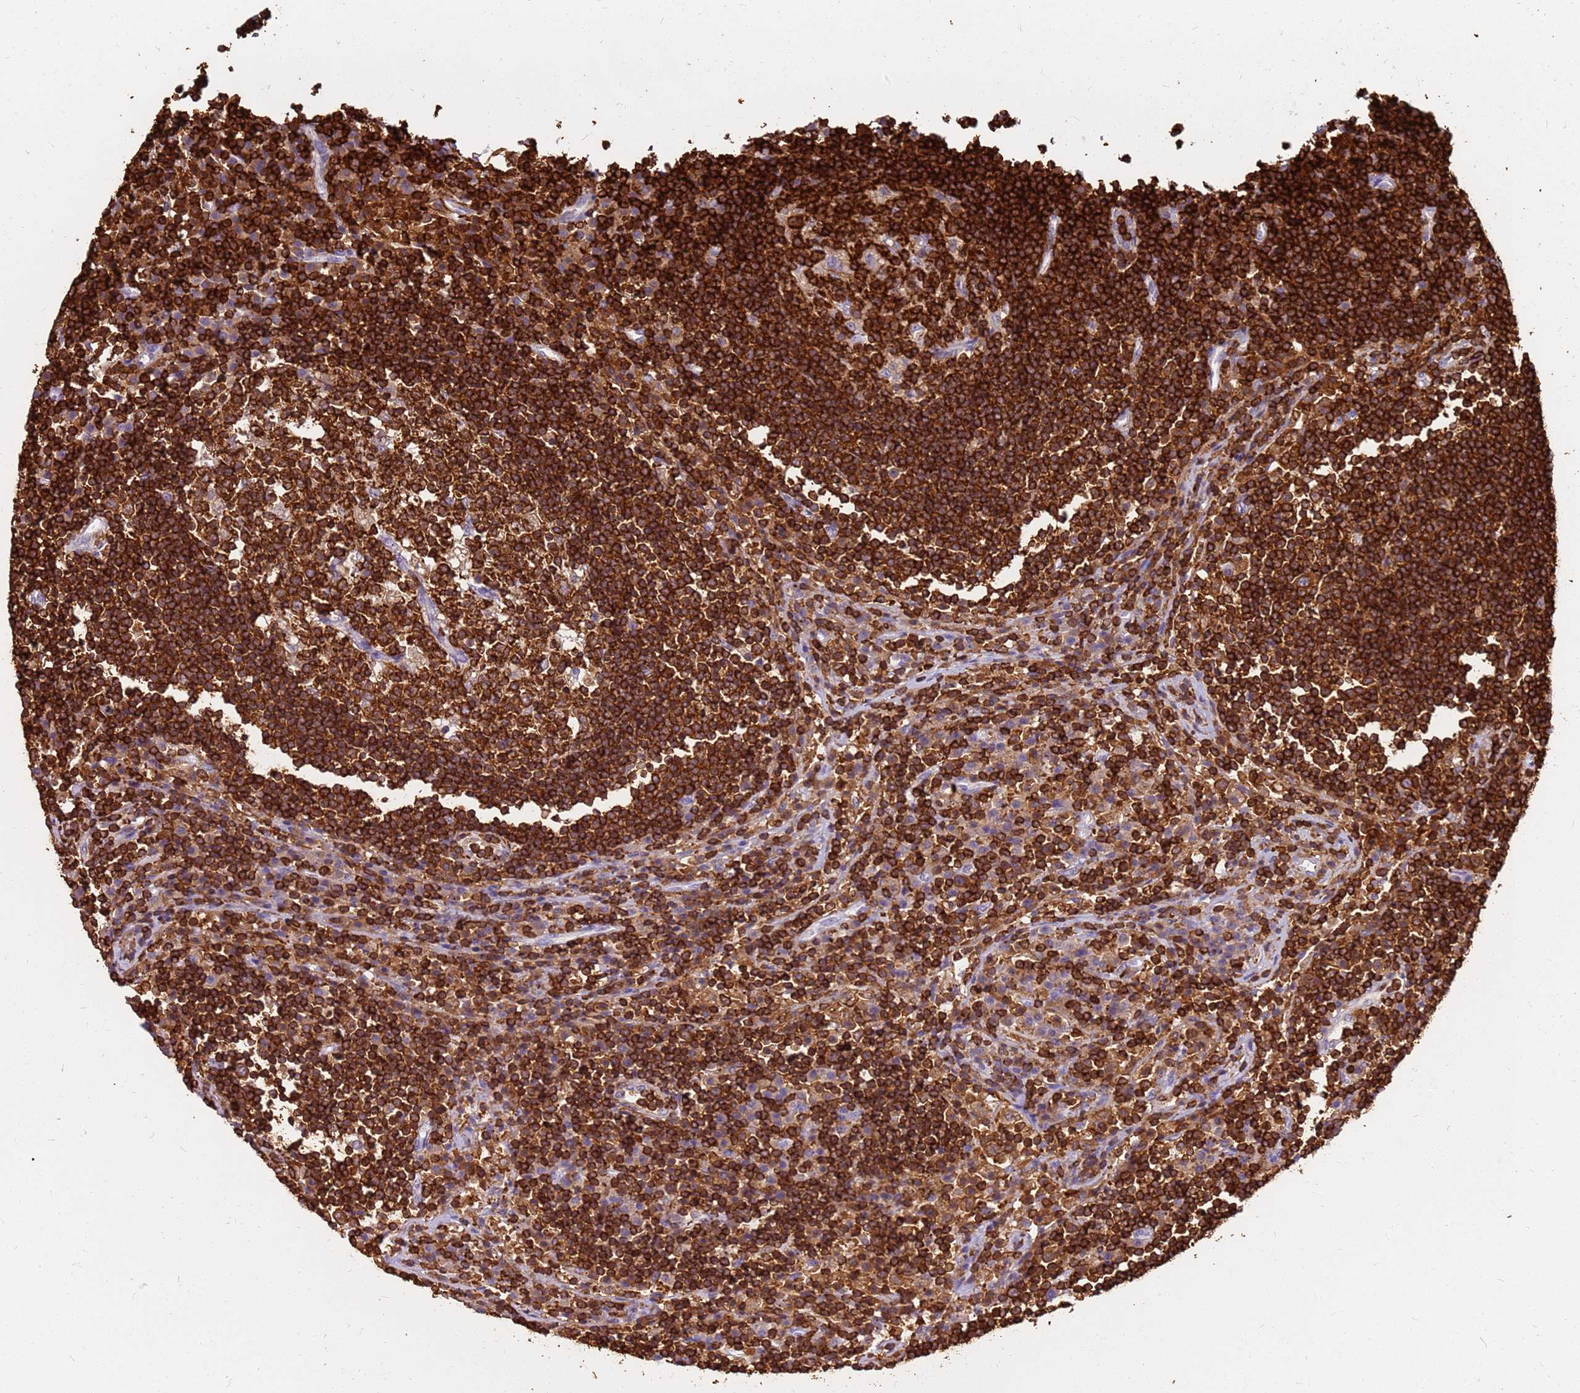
{"staining": {"intensity": "strong", "quantity": ">75%", "location": "cytoplasmic/membranous"}, "tissue": "lymph node", "cell_type": "Germinal center cells", "image_type": "normal", "snomed": [{"axis": "morphology", "description": "Normal tissue, NOS"}, {"axis": "topography", "description": "Lymph node"}], "caption": "A photomicrograph of human lymph node stained for a protein displays strong cytoplasmic/membranous brown staining in germinal center cells. Nuclei are stained in blue.", "gene": "CORO1A", "patient": {"sex": "female", "age": 53}}